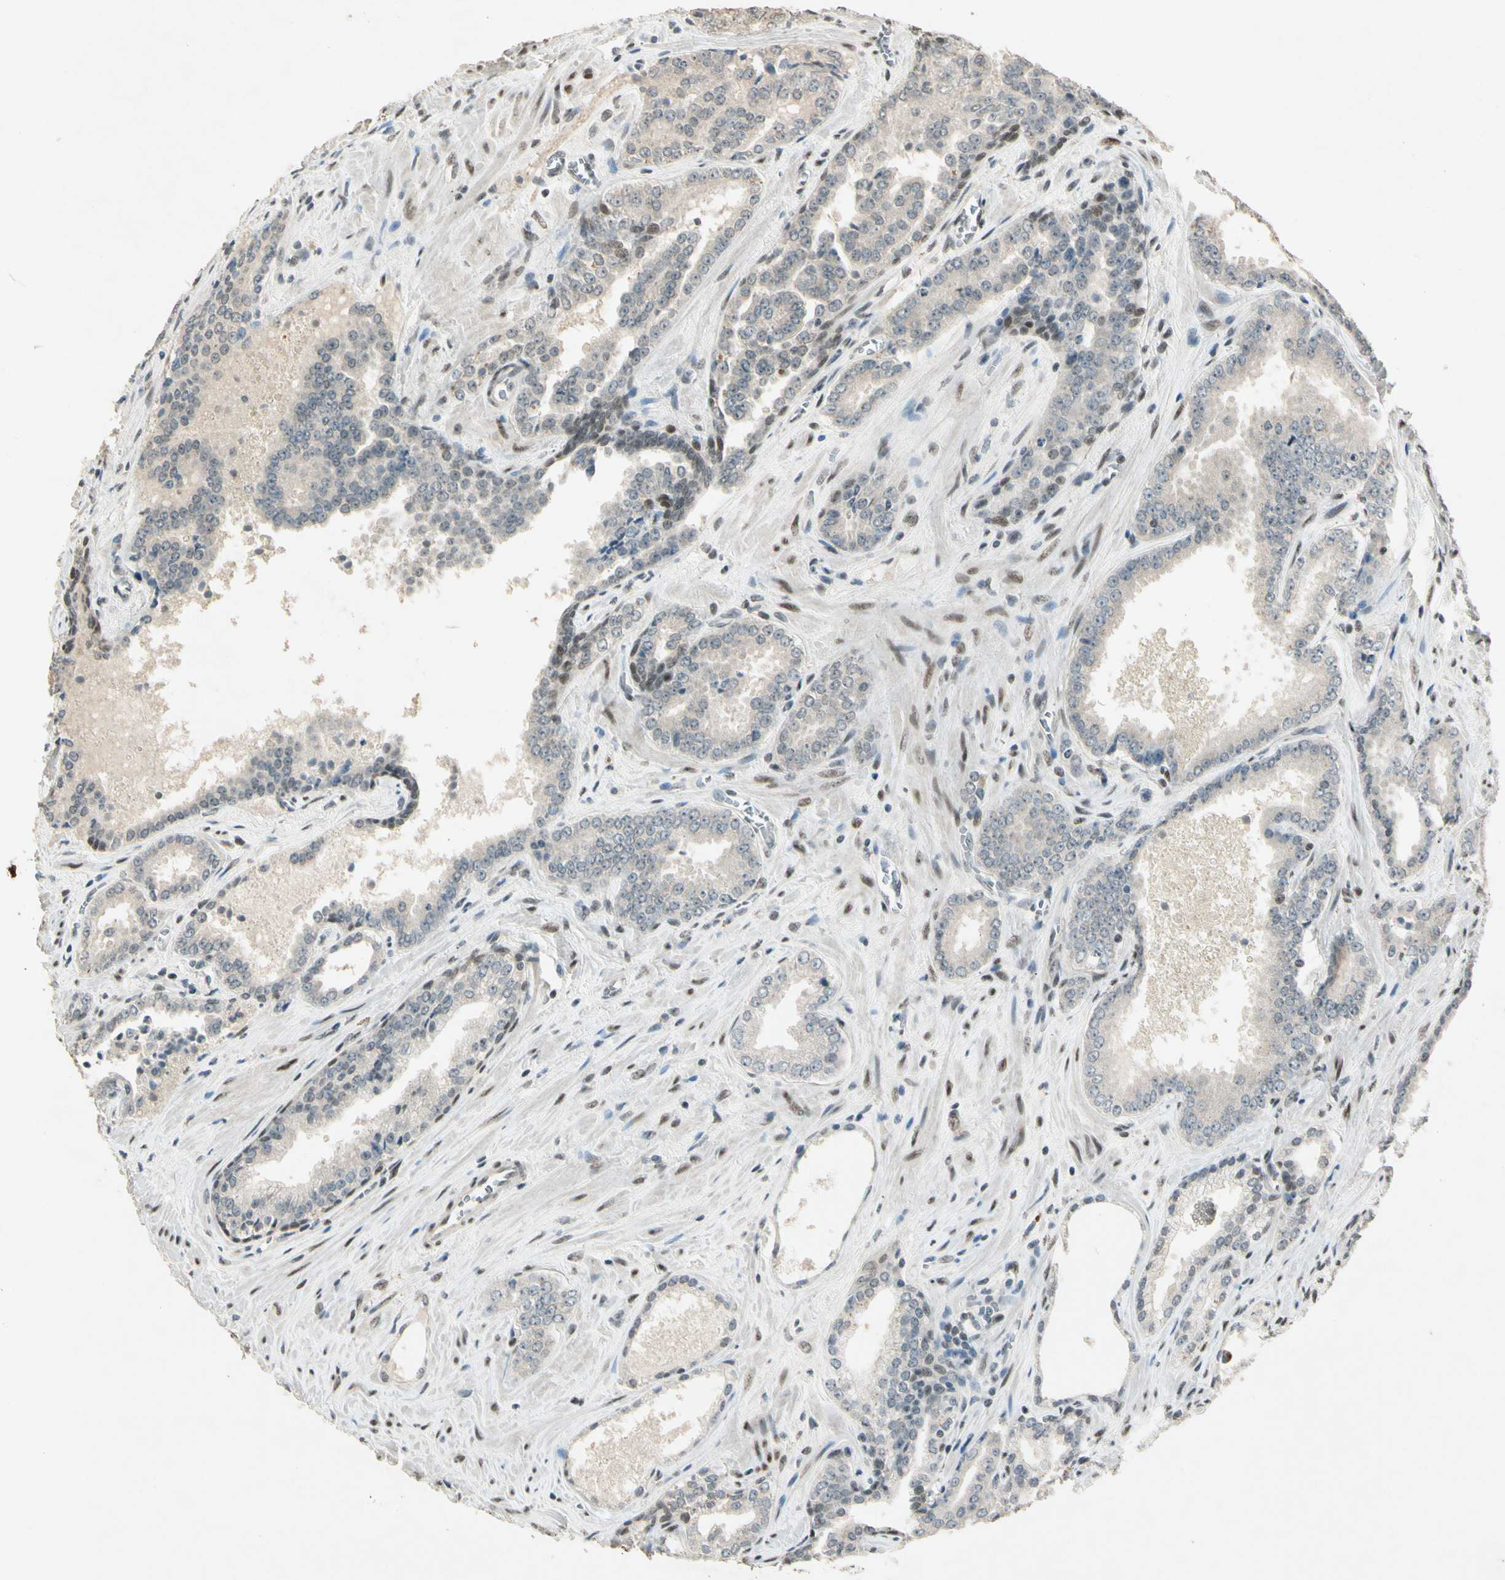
{"staining": {"intensity": "weak", "quantity": "25%-75%", "location": "cytoplasmic/membranous,nuclear"}, "tissue": "prostate cancer", "cell_type": "Tumor cells", "image_type": "cancer", "snomed": [{"axis": "morphology", "description": "Adenocarcinoma, Low grade"}, {"axis": "topography", "description": "Prostate"}], "caption": "This is a micrograph of immunohistochemistry staining of prostate cancer (low-grade adenocarcinoma), which shows weak staining in the cytoplasmic/membranous and nuclear of tumor cells.", "gene": "ZBTB4", "patient": {"sex": "male", "age": 60}}